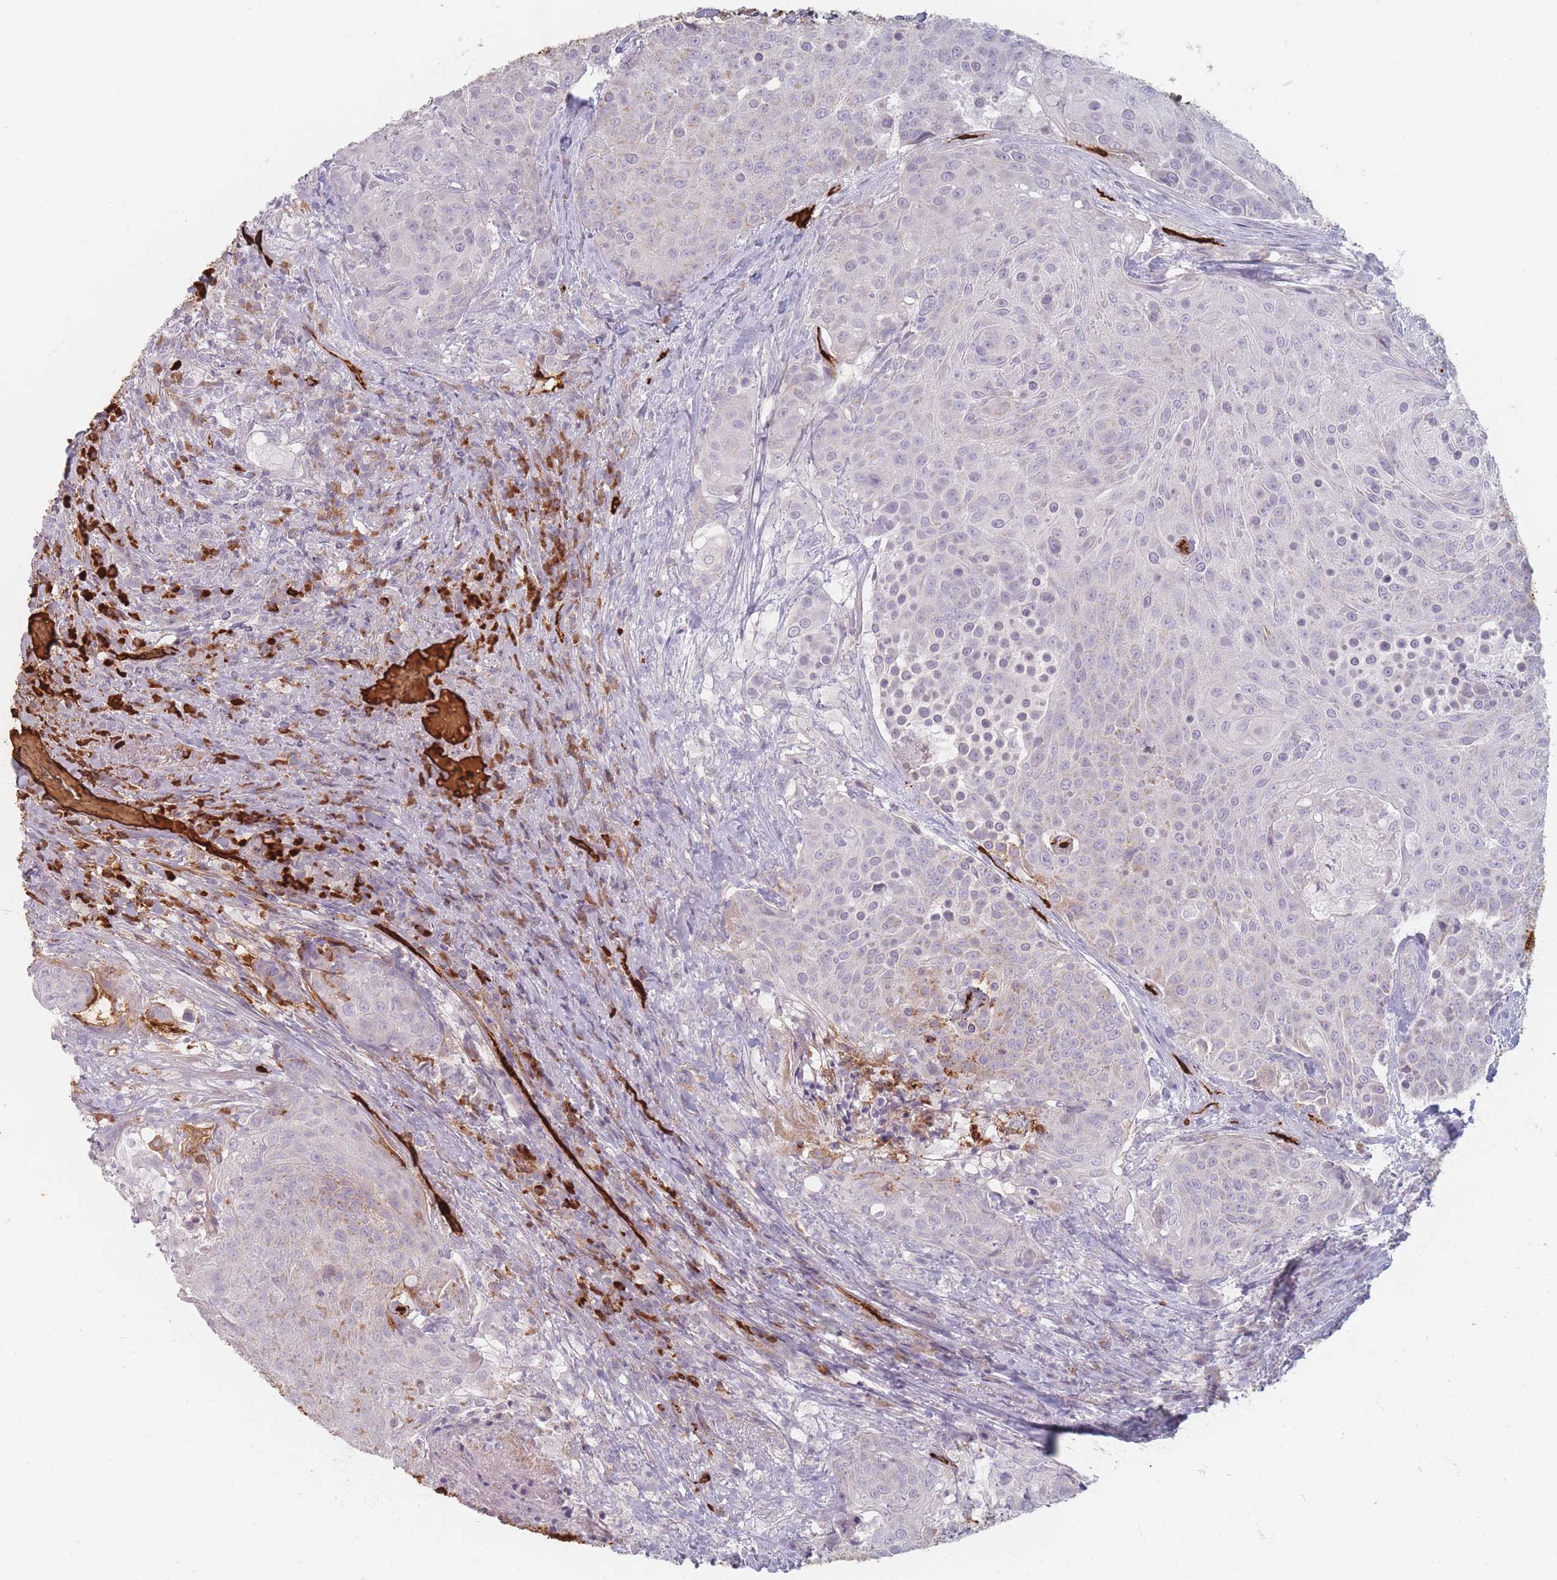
{"staining": {"intensity": "negative", "quantity": "none", "location": "none"}, "tissue": "urothelial cancer", "cell_type": "Tumor cells", "image_type": "cancer", "snomed": [{"axis": "morphology", "description": "Urothelial carcinoma, High grade"}, {"axis": "topography", "description": "Urinary bladder"}], "caption": "Protein analysis of urothelial cancer reveals no significant staining in tumor cells. The staining was performed using DAB to visualize the protein expression in brown, while the nuclei were stained in blue with hematoxylin (Magnification: 20x).", "gene": "SLC2A6", "patient": {"sex": "female", "age": 63}}